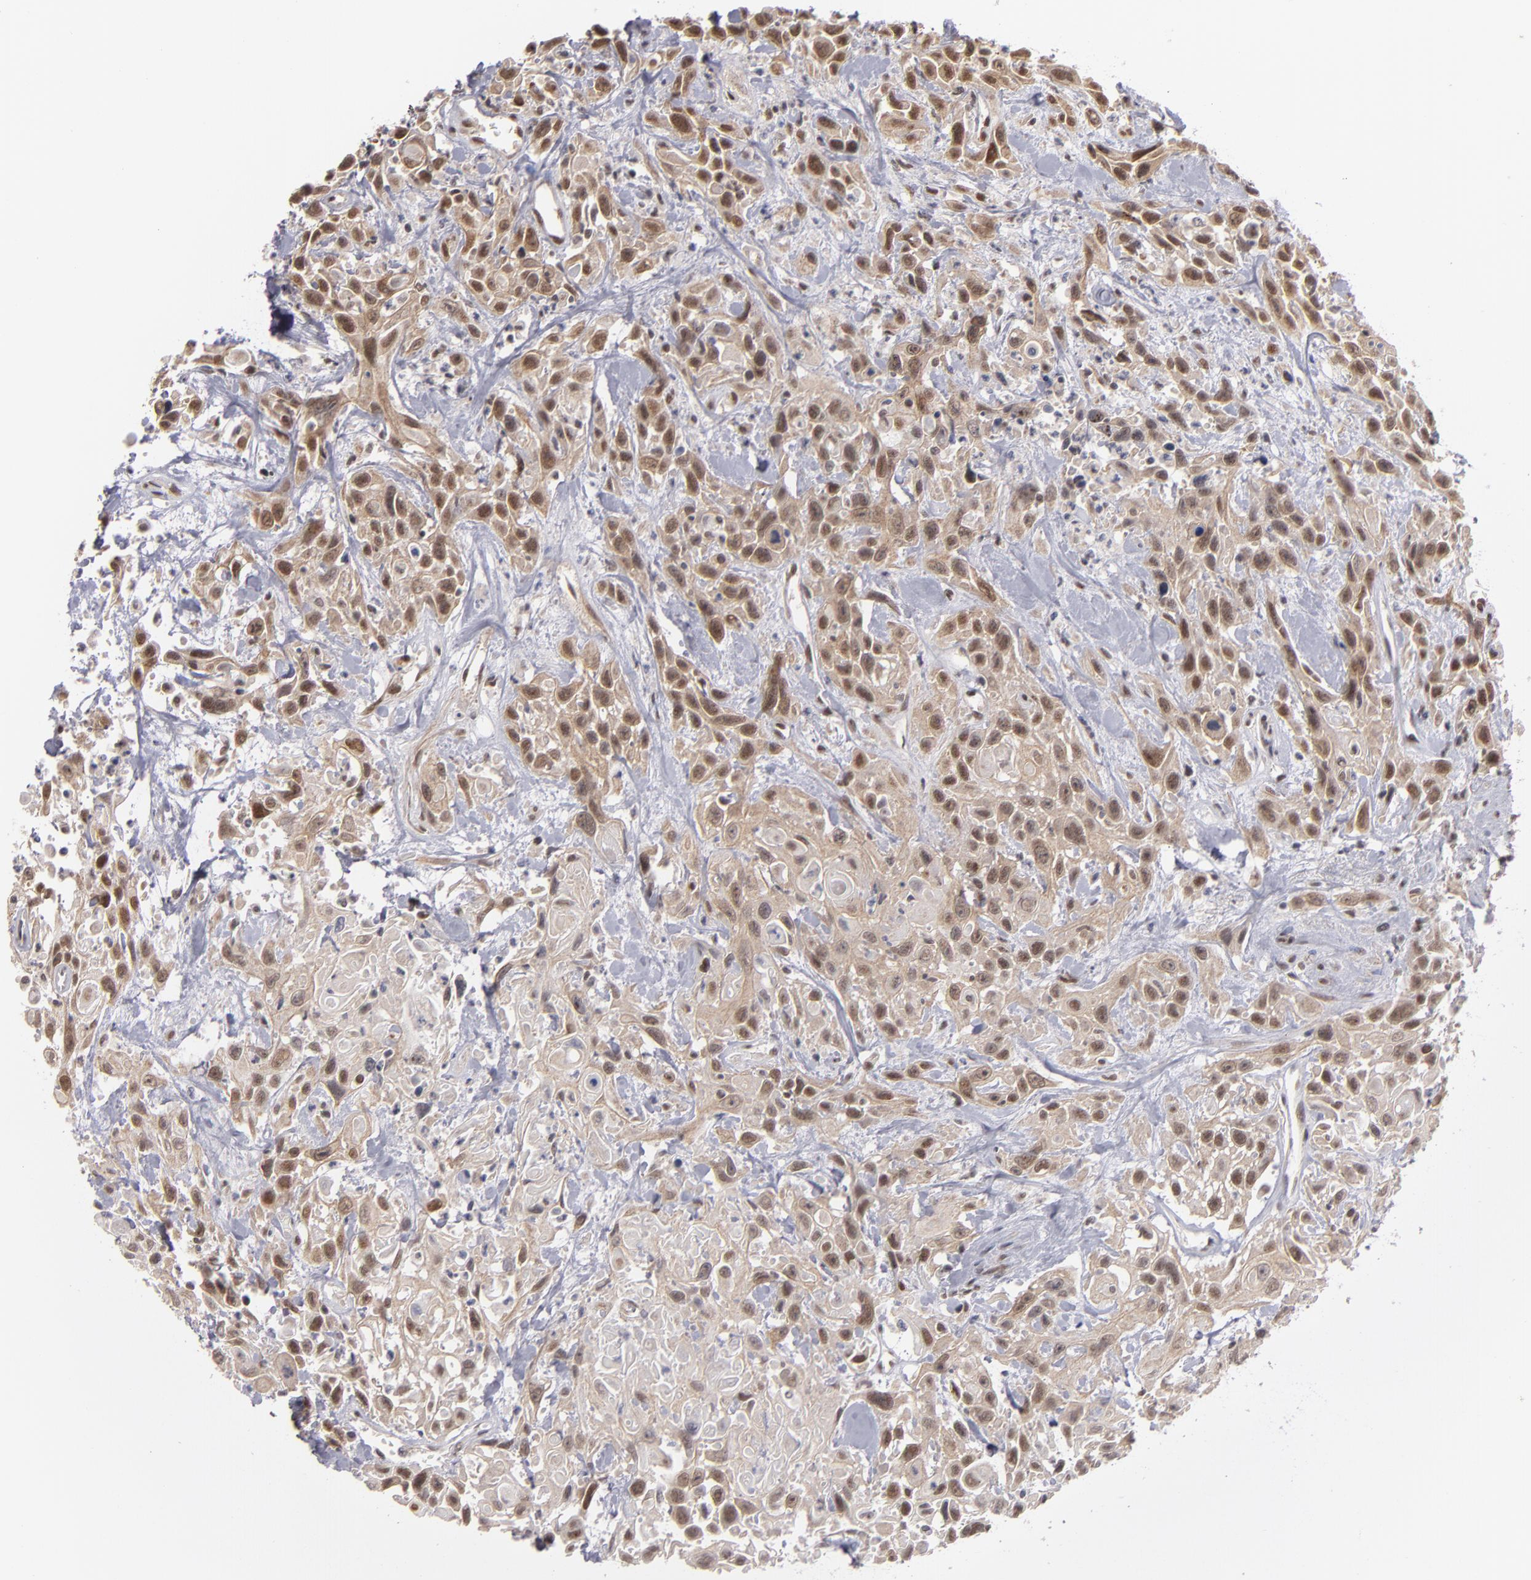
{"staining": {"intensity": "moderate", "quantity": ">75%", "location": "nuclear"}, "tissue": "urothelial cancer", "cell_type": "Tumor cells", "image_type": "cancer", "snomed": [{"axis": "morphology", "description": "Urothelial carcinoma, High grade"}, {"axis": "topography", "description": "Urinary bladder"}], "caption": "Protein staining displays moderate nuclear expression in about >75% of tumor cells in urothelial cancer.", "gene": "ZNF234", "patient": {"sex": "female", "age": 84}}